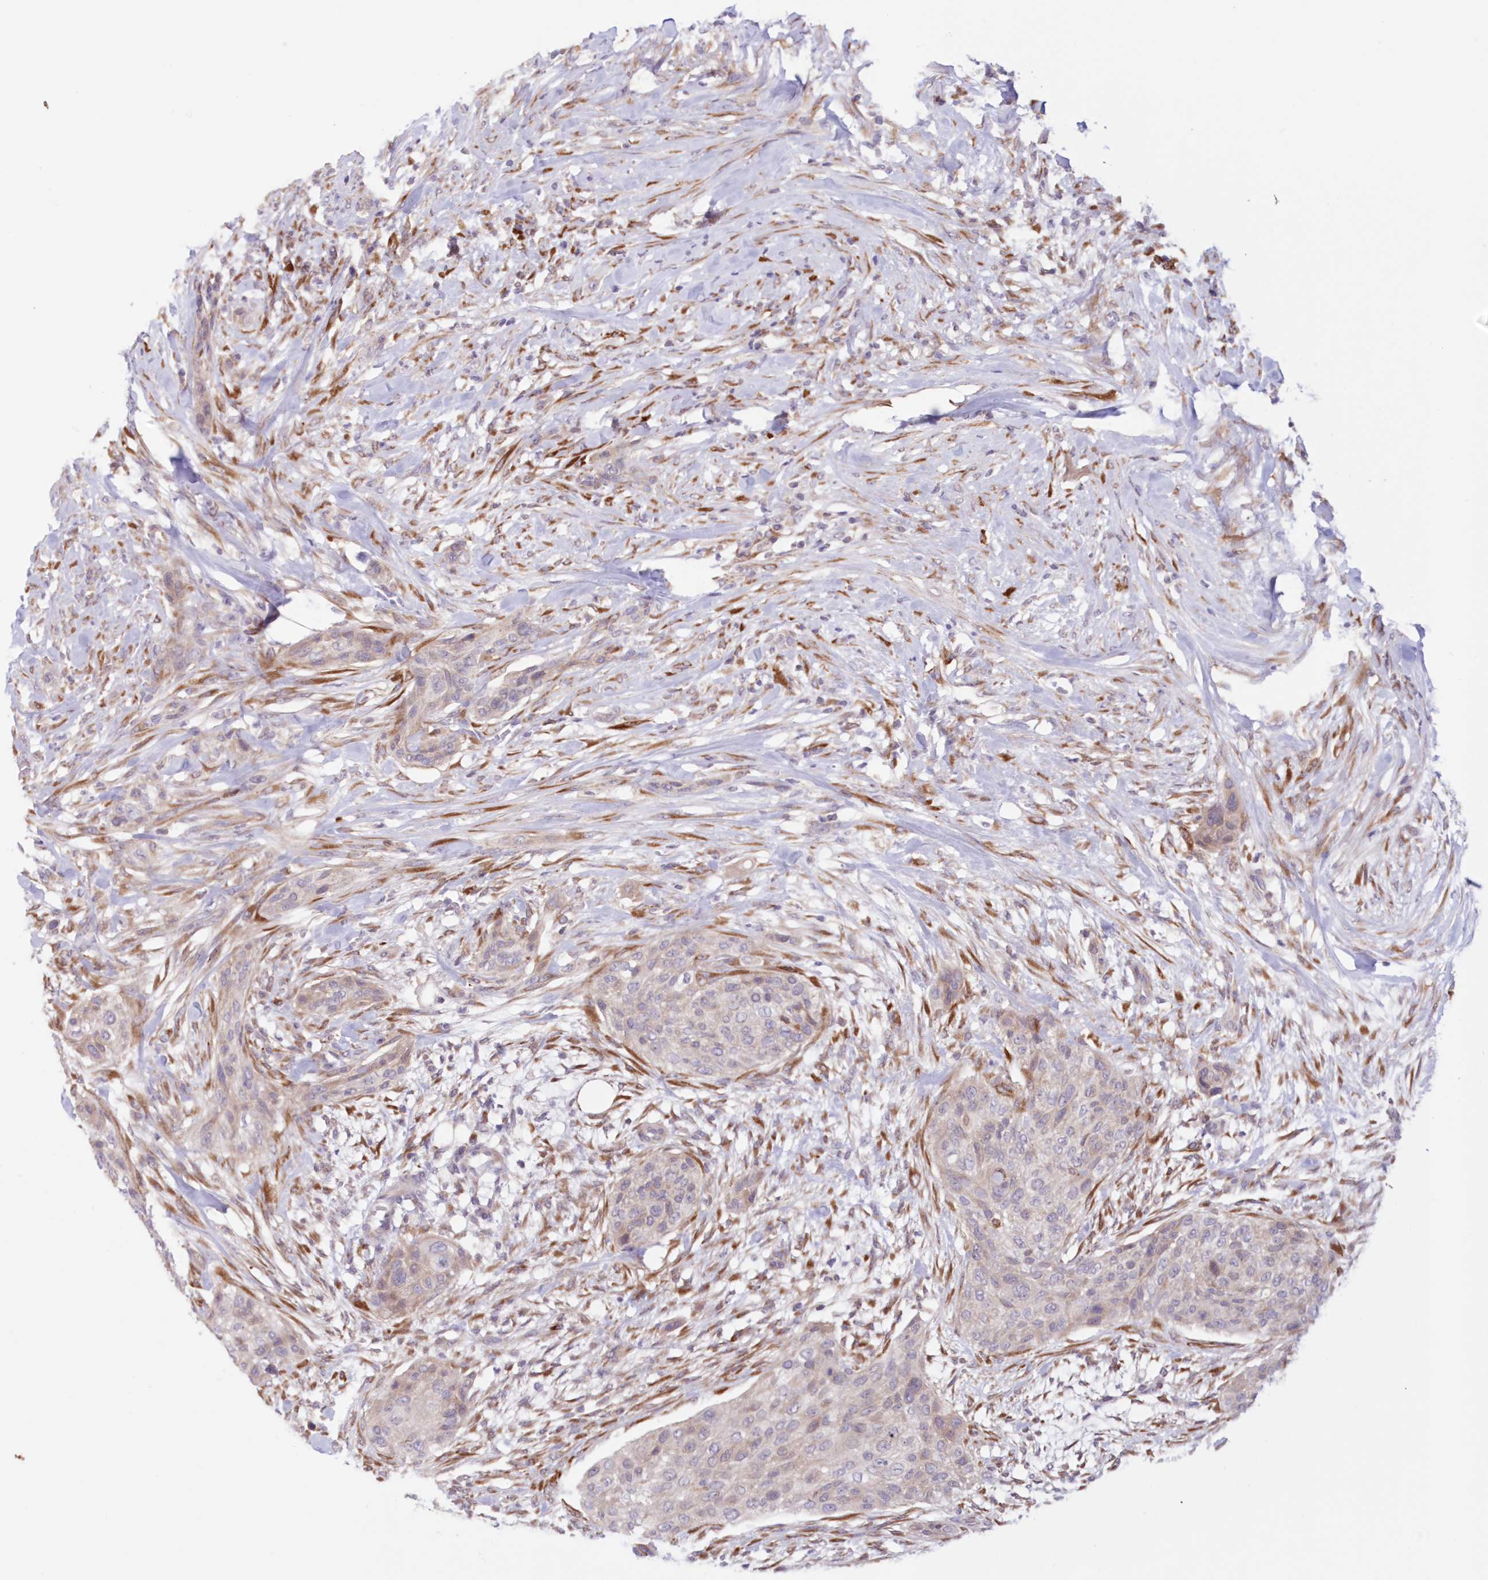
{"staining": {"intensity": "negative", "quantity": "none", "location": "none"}, "tissue": "urothelial cancer", "cell_type": "Tumor cells", "image_type": "cancer", "snomed": [{"axis": "morphology", "description": "Urothelial carcinoma, High grade"}, {"axis": "topography", "description": "Urinary bladder"}], "caption": "A high-resolution micrograph shows immunohistochemistry staining of urothelial cancer, which displays no significant positivity in tumor cells.", "gene": "PCYOX1L", "patient": {"sex": "male", "age": 35}}